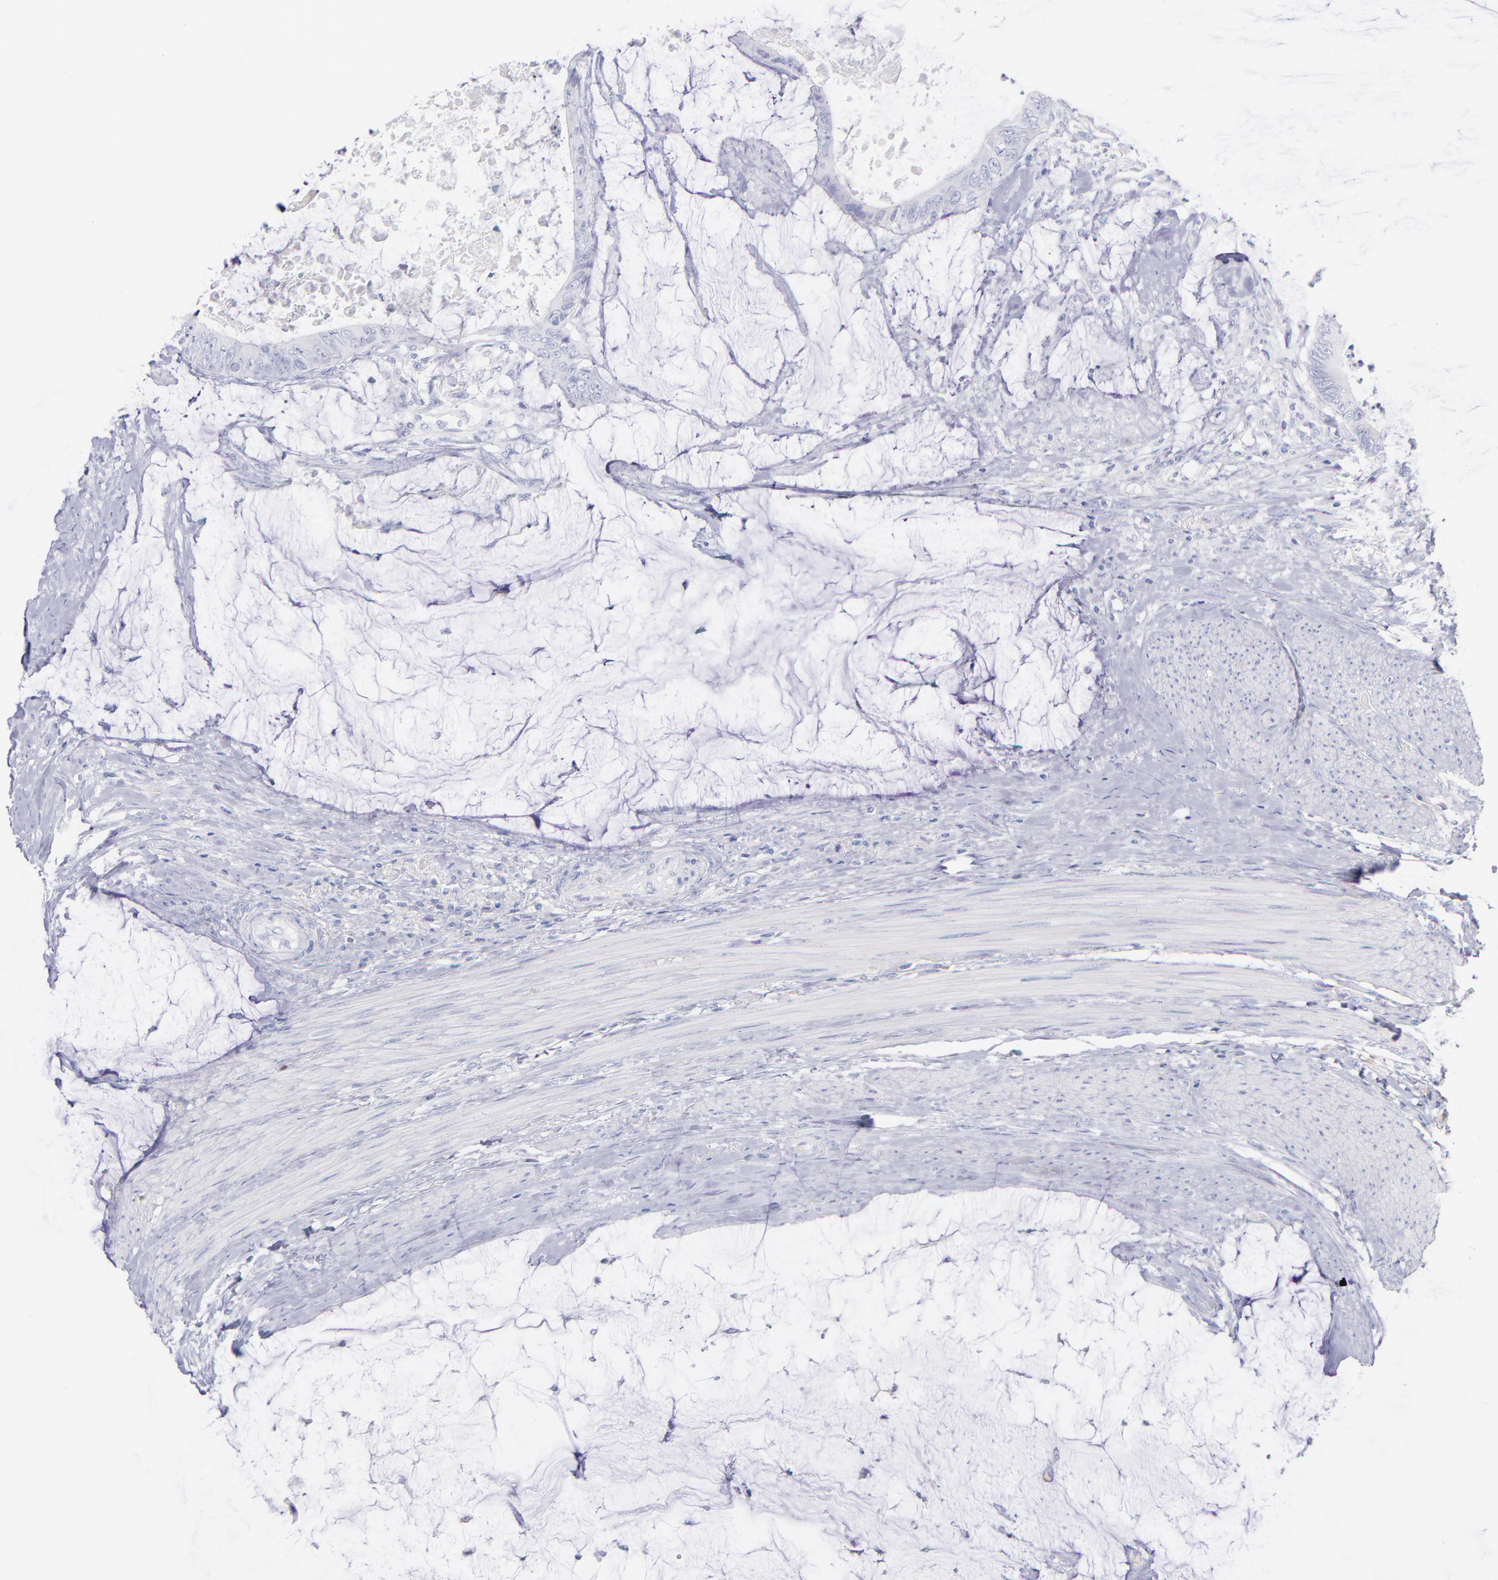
{"staining": {"intensity": "negative", "quantity": "none", "location": "none"}, "tissue": "colorectal cancer", "cell_type": "Tumor cells", "image_type": "cancer", "snomed": [{"axis": "morphology", "description": "Normal tissue, NOS"}, {"axis": "morphology", "description": "Adenocarcinoma, NOS"}, {"axis": "topography", "description": "Rectum"}, {"axis": "topography", "description": "Peripheral nerve tissue"}], "caption": "Colorectal adenocarcinoma was stained to show a protein in brown. There is no significant positivity in tumor cells. (DAB (3,3'-diaminobenzidine) immunohistochemistry (IHC) visualized using brightfield microscopy, high magnification).", "gene": "HP", "patient": {"sex": "female", "age": 77}}